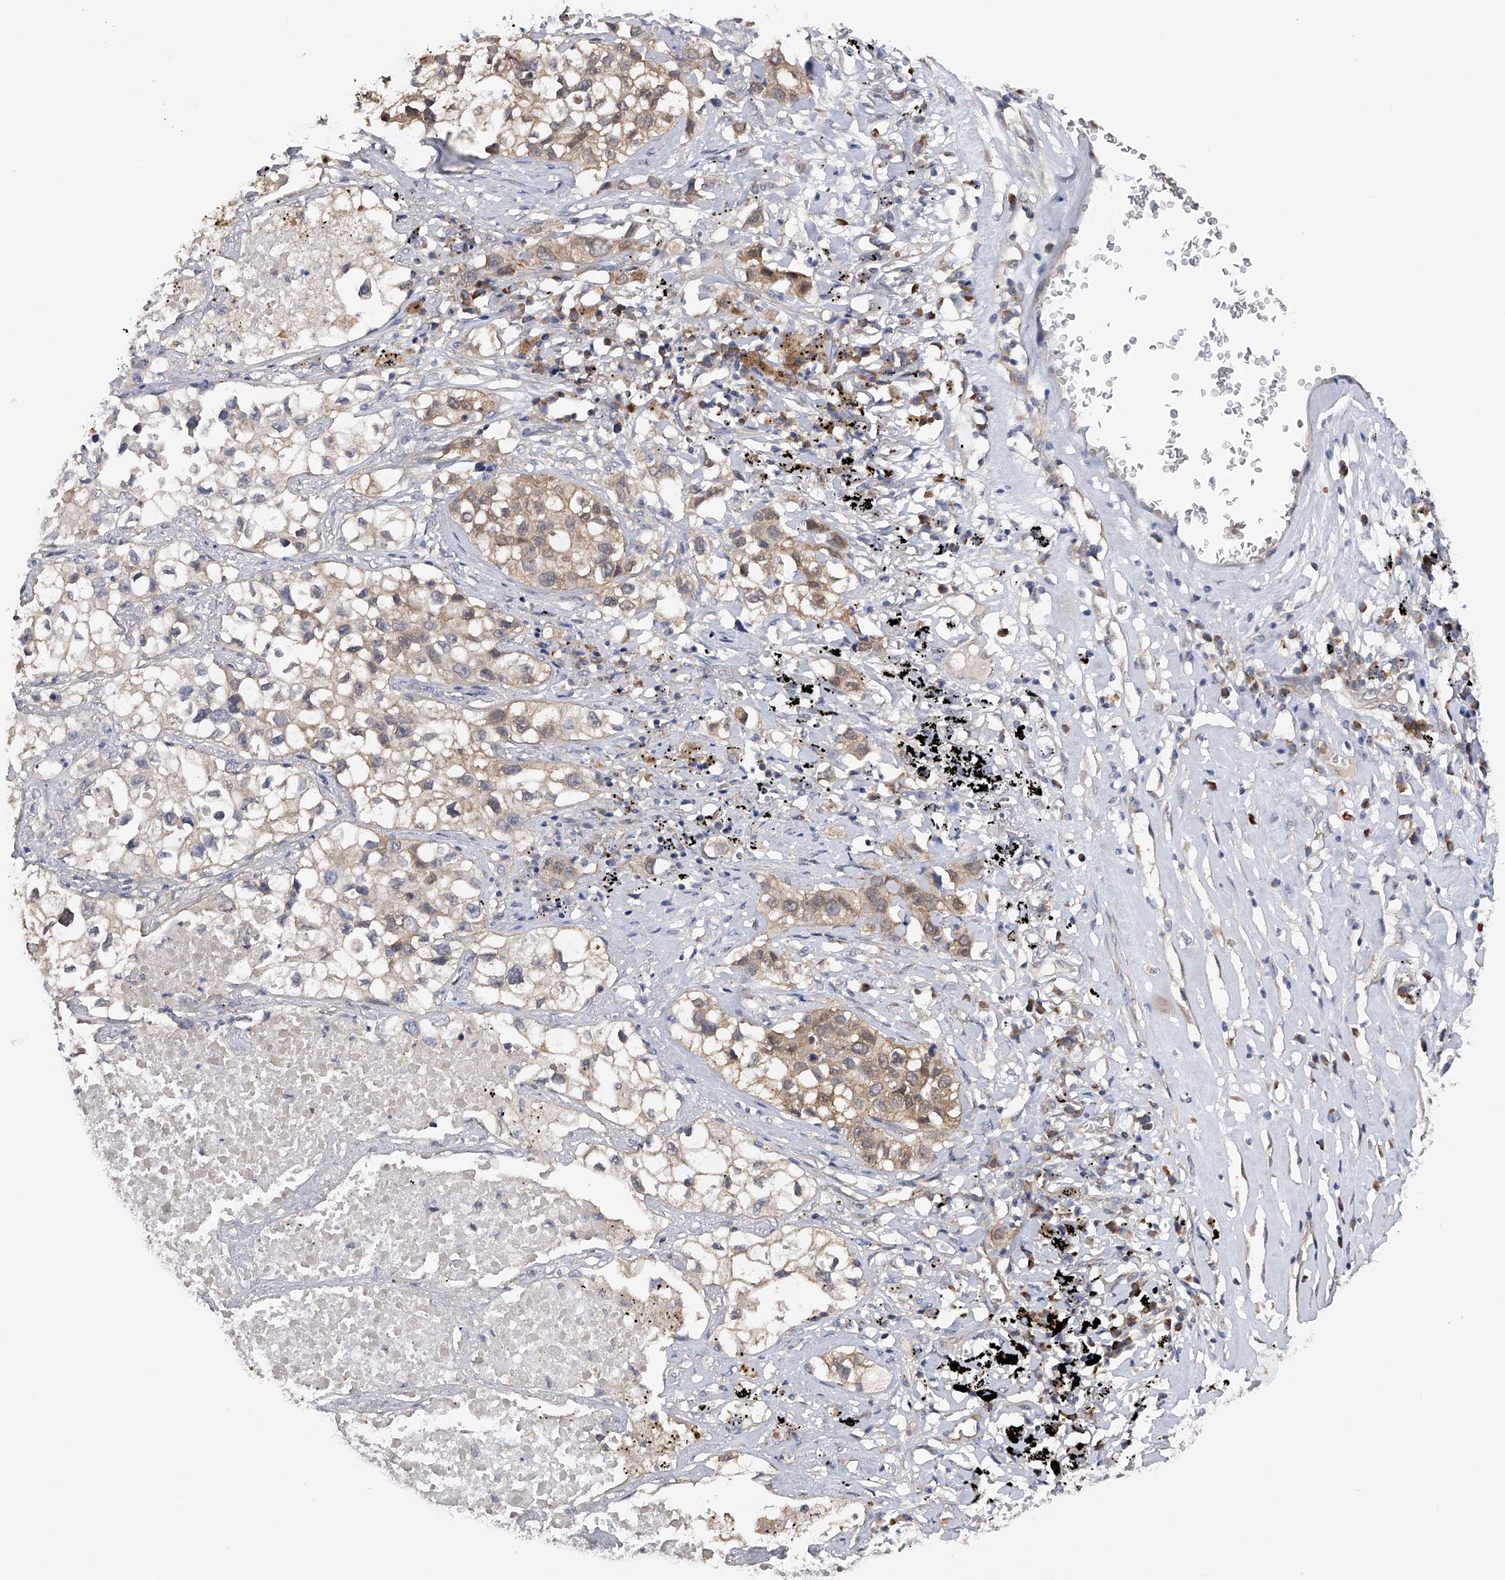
{"staining": {"intensity": "weak", "quantity": "25%-75%", "location": "cytoplasmic/membranous"}, "tissue": "lung cancer", "cell_type": "Tumor cells", "image_type": "cancer", "snomed": [{"axis": "morphology", "description": "Adenocarcinoma, NOS"}, {"axis": "topography", "description": "Lung"}], "caption": "Weak cytoplasmic/membranous positivity for a protein is seen in approximately 25%-75% of tumor cells of lung cancer (adenocarcinoma) using immunohistochemistry.", "gene": "CFAP298", "patient": {"sex": "male", "age": 63}}